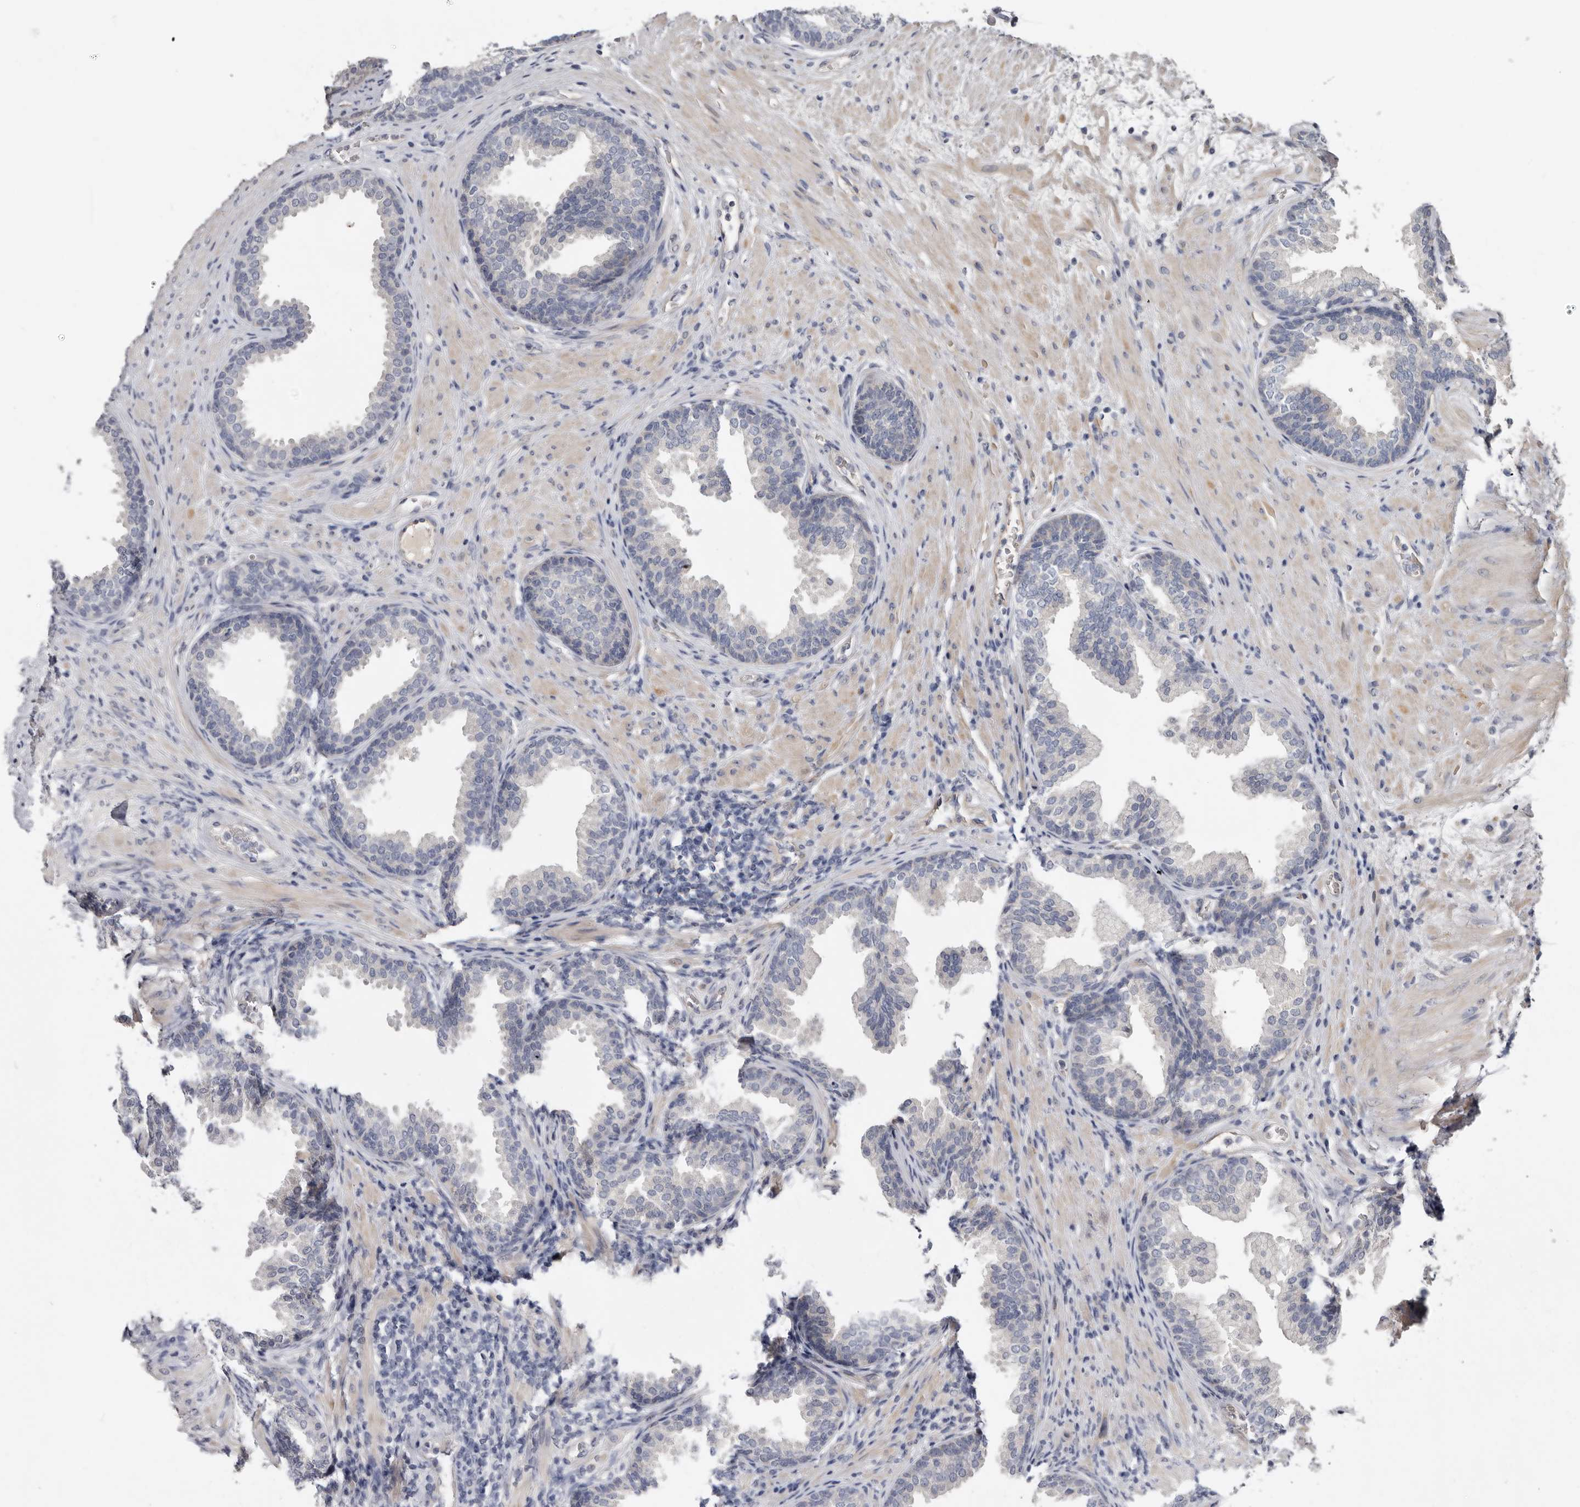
{"staining": {"intensity": "negative", "quantity": "none", "location": "none"}, "tissue": "prostate", "cell_type": "Glandular cells", "image_type": "normal", "snomed": [{"axis": "morphology", "description": "Normal tissue, NOS"}, {"axis": "topography", "description": "Prostate"}], "caption": "Prostate stained for a protein using immunohistochemistry shows no positivity glandular cells.", "gene": "SPTA1", "patient": {"sex": "male", "age": 76}}